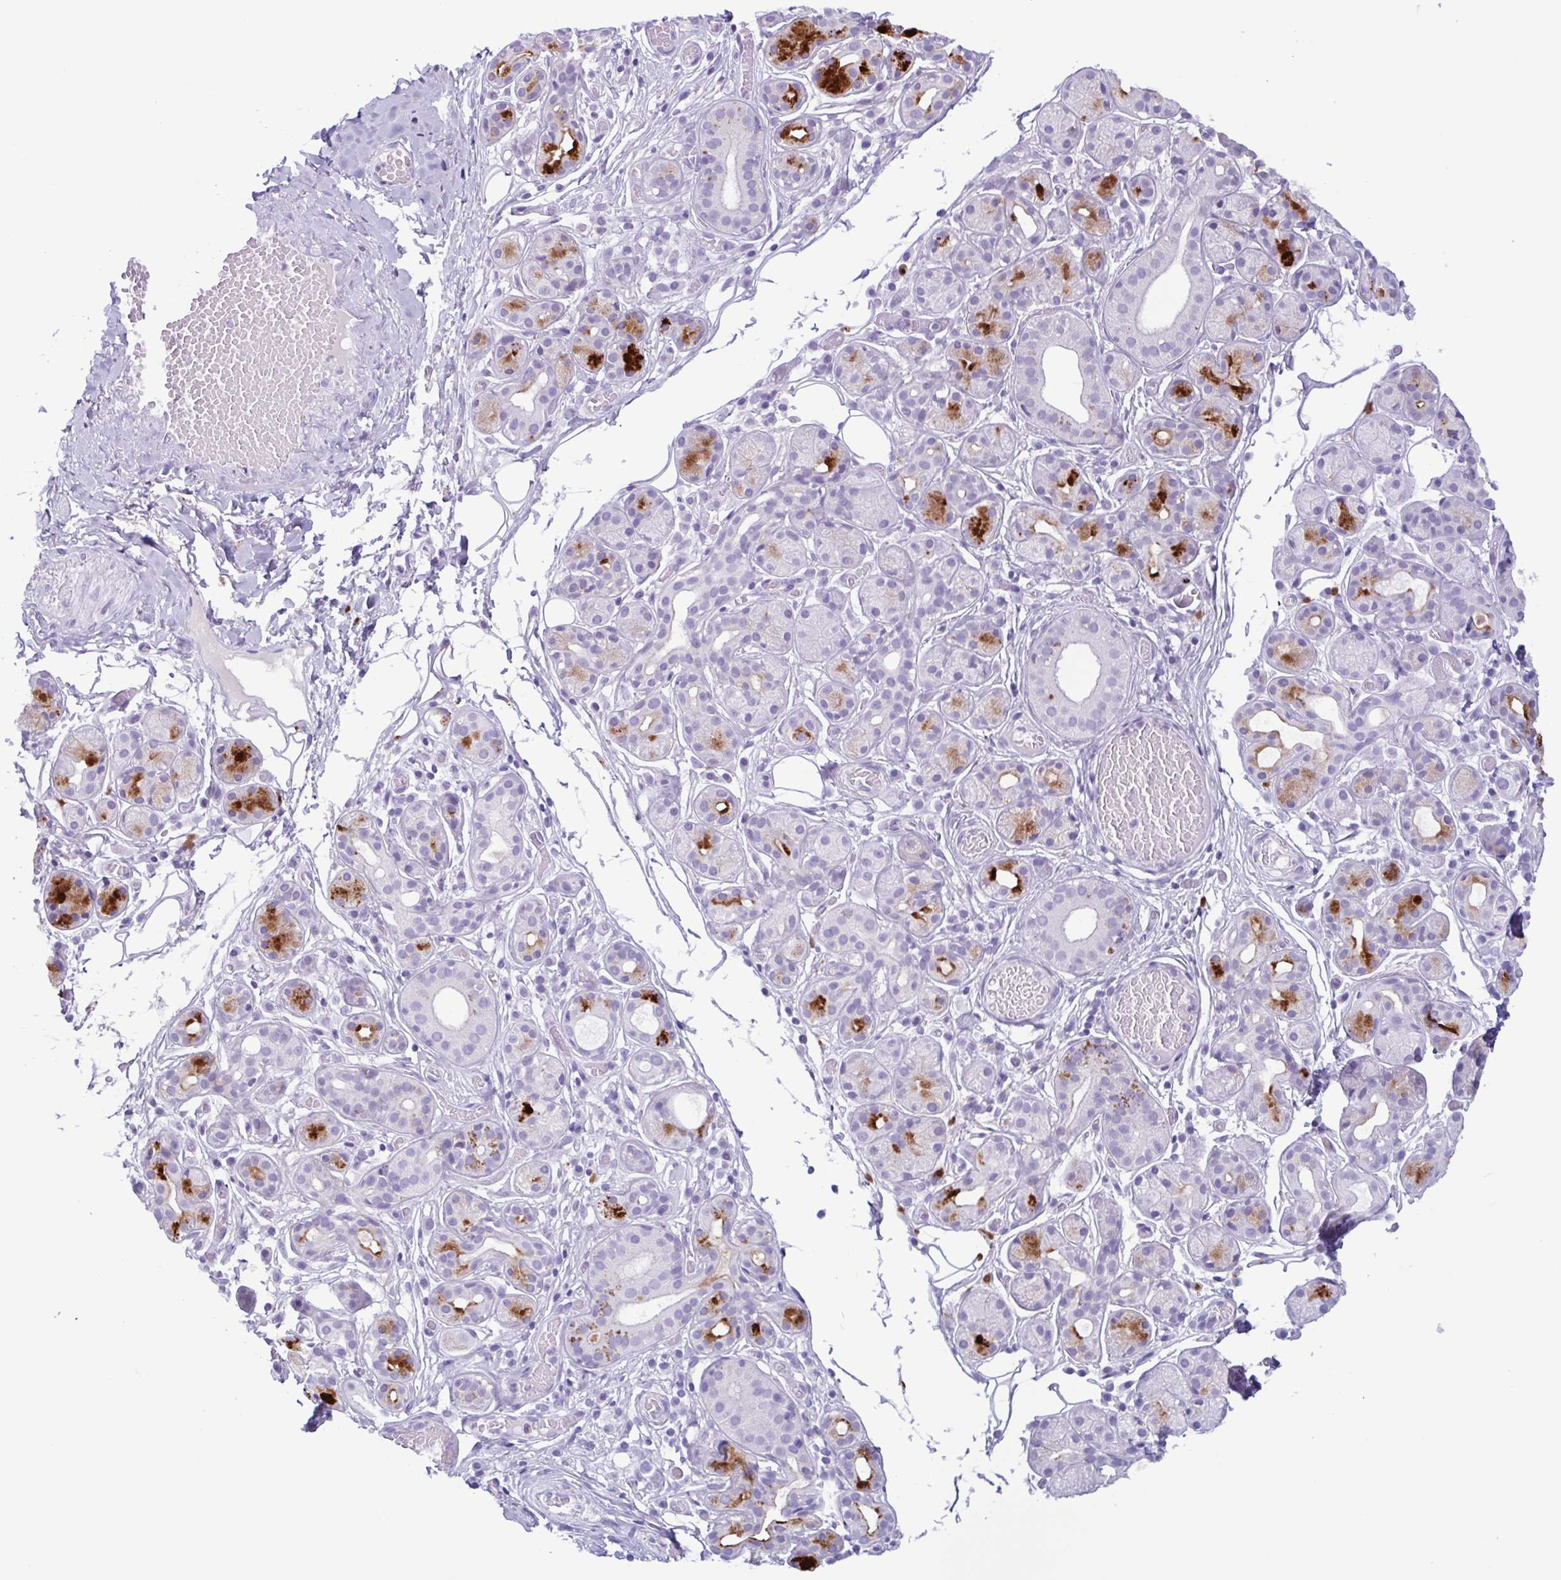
{"staining": {"intensity": "strong", "quantity": "<25%", "location": "cytoplasmic/membranous"}, "tissue": "salivary gland", "cell_type": "Glandular cells", "image_type": "normal", "snomed": [{"axis": "morphology", "description": "Normal tissue, NOS"}, {"axis": "topography", "description": "Salivary gland"}, {"axis": "topography", "description": "Peripheral nerve tissue"}], "caption": "Immunohistochemistry (IHC) image of benign salivary gland stained for a protein (brown), which demonstrates medium levels of strong cytoplasmic/membranous expression in about <25% of glandular cells.", "gene": "LTF", "patient": {"sex": "male", "age": 71}}